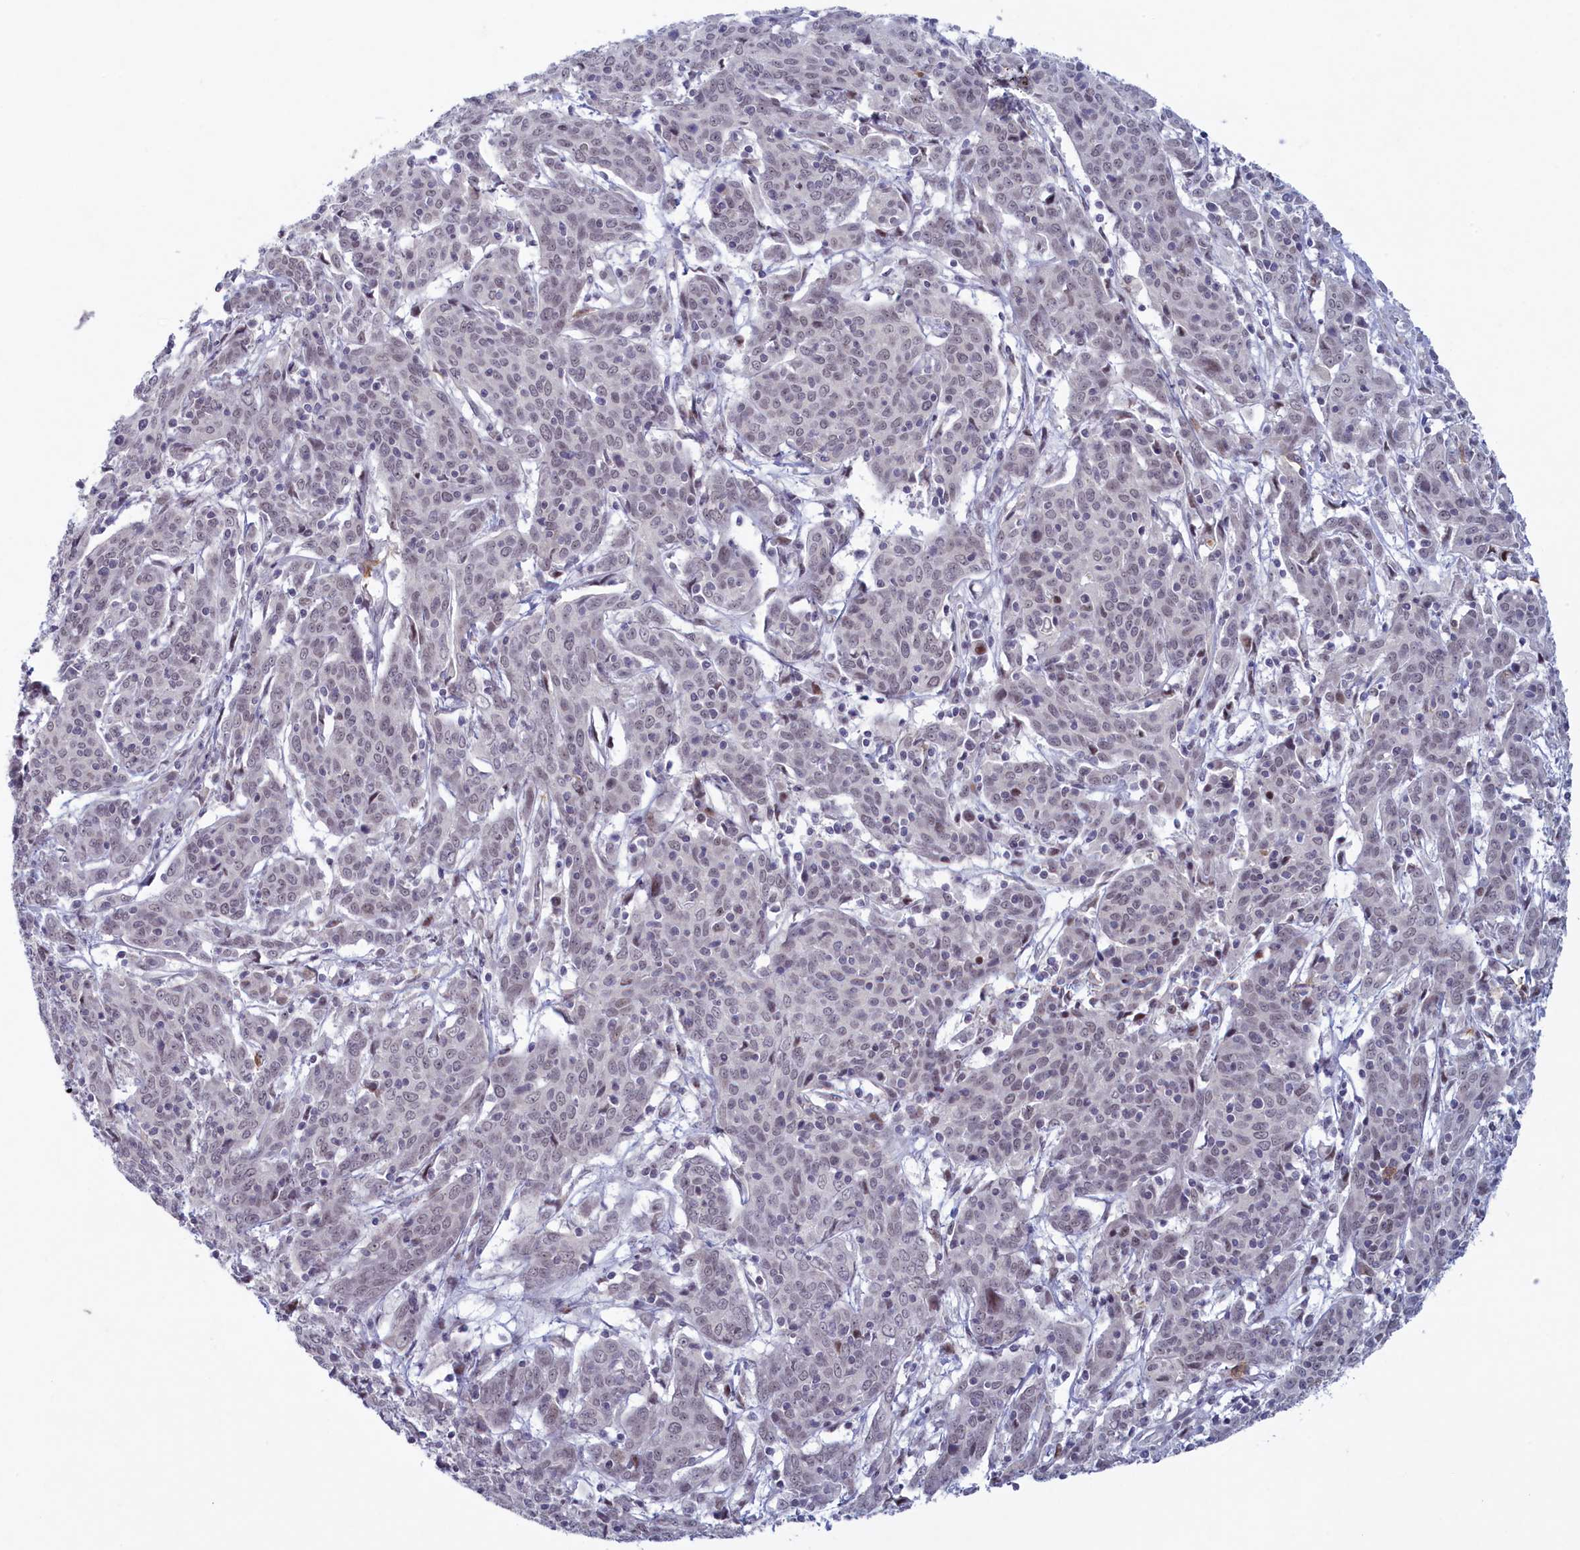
{"staining": {"intensity": "negative", "quantity": "none", "location": "none"}, "tissue": "cervical cancer", "cell_type": "Tumor cells", "image_type": "cancer", "snomed": [{"axis": "morphology", "description": "Squamous cell carcinoma, NOS"}, {"axis": "topography", "description": "Cervix"}], "caption": "Immunohistochemistry (IHC) micrograph of squamous cell carcinoma (cervical) stained for a protein (brown), which demonstrates no staining in tumor cells.", "gene": "ATF7IP2", "patient": {"sex": "female", "age": 67}}